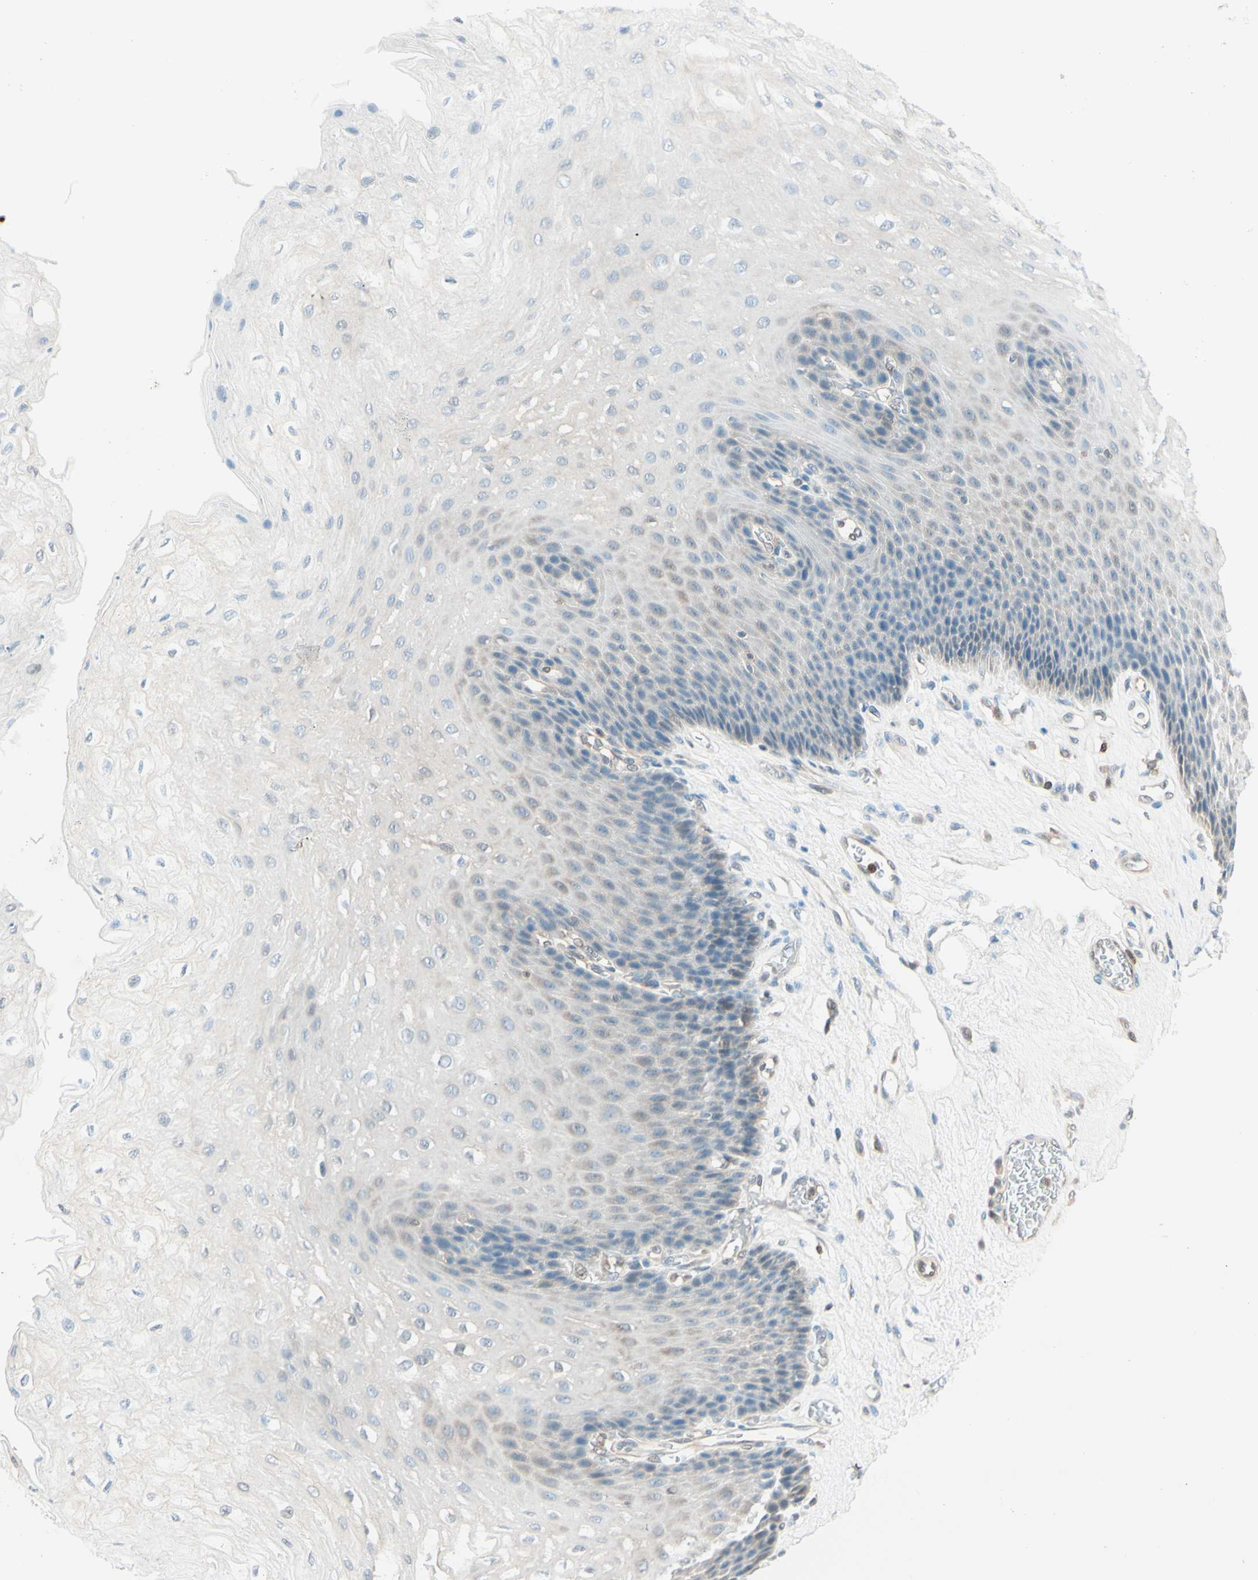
{"staining": {"intensity": "weak", "quantity": "<25%", "location": "cytoplasmic/membranous"}, "tissue": "esophagus", "cell_type": "Squamous epithelial cells", "image_type": "normal", "snomed": [{"axis": "morphology", "description": "Normal tissue, NOS"}, {"axis": "topography", "description": "Esophagus"}], "caption": "DAB immunohistochemical staining of benign esophagus shows no significant positivity in squamous epithelial cells. (Brightfield microscopy of DAB (3,3'-diaminobenzidine) immunohistochemistry at high magnification).", "gene": "UPK3B", "patient": {"sex": "female", "age": 72}}